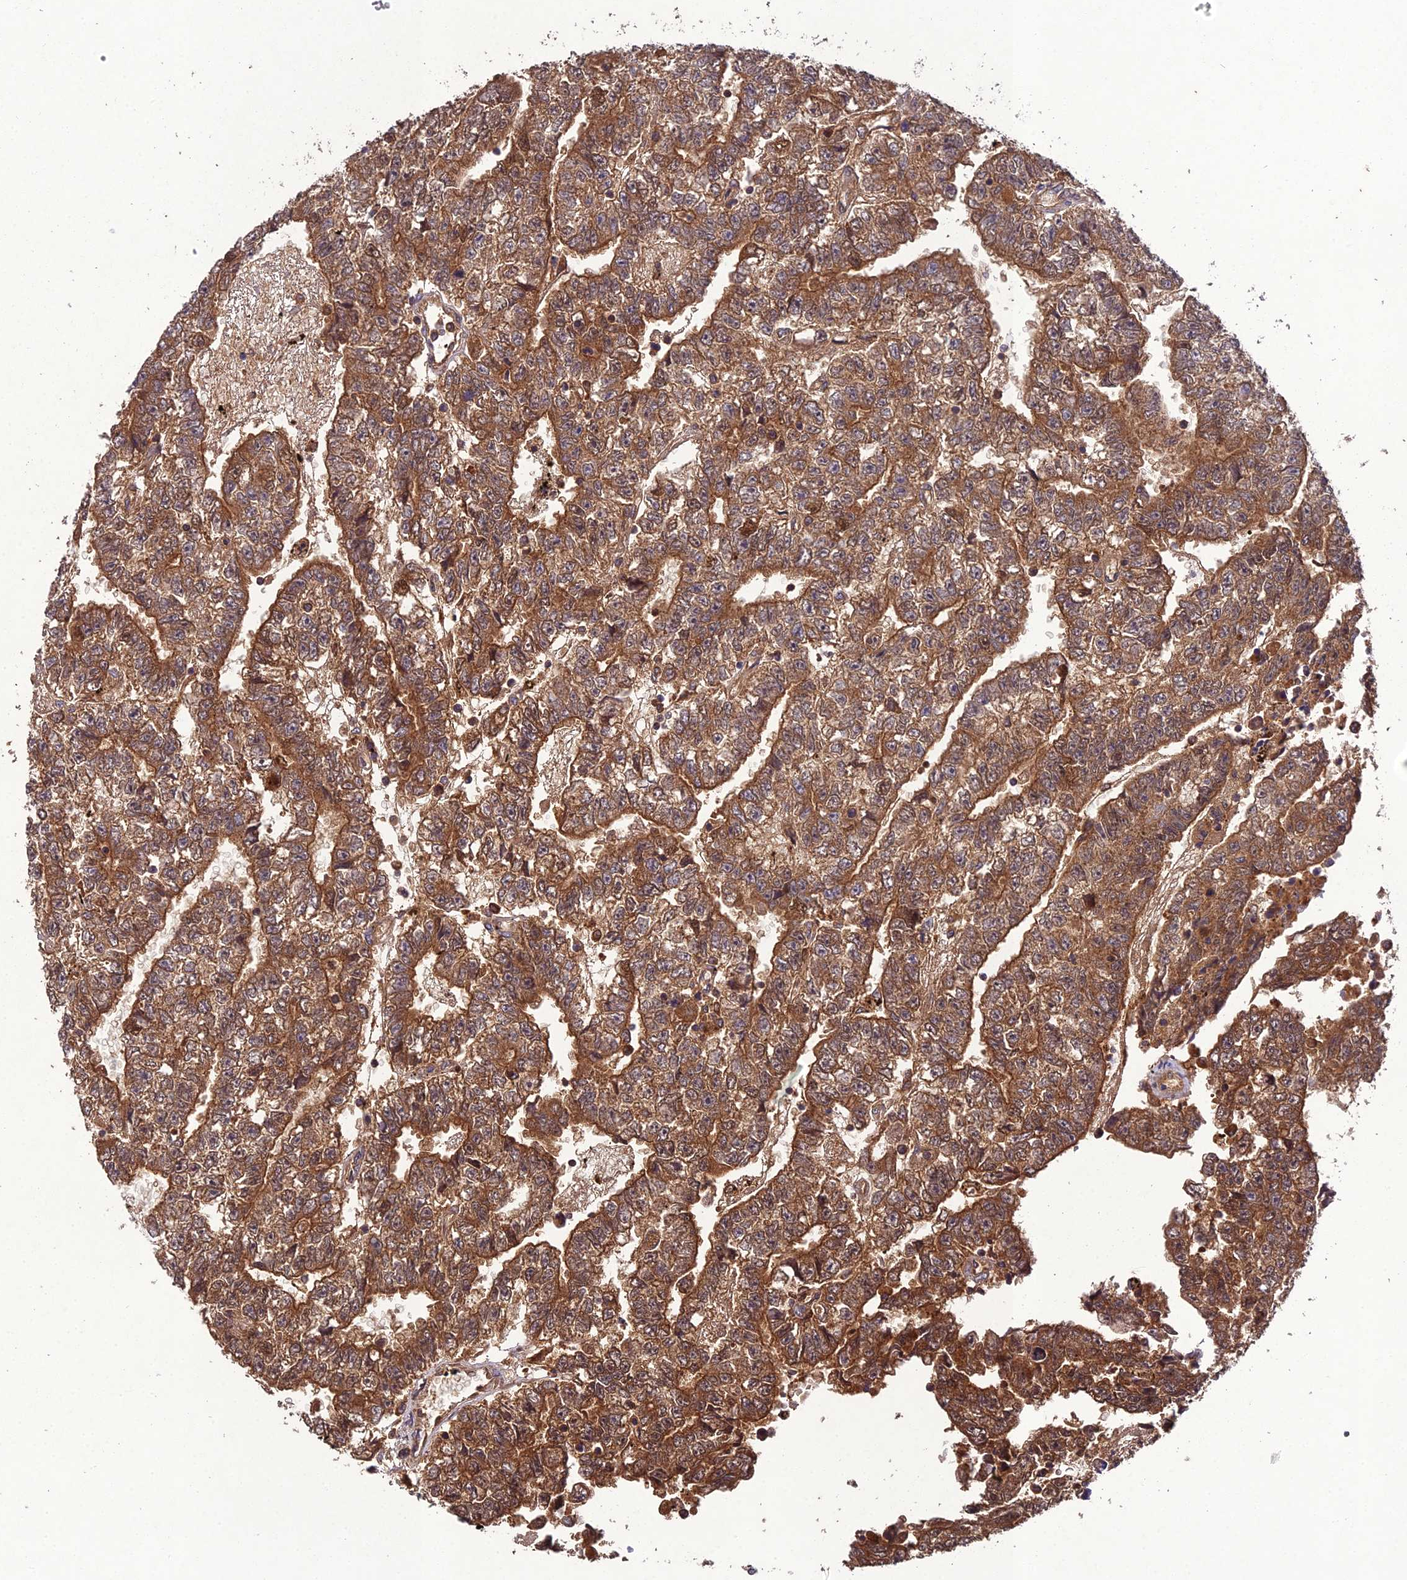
{"staining": {"intensity": "moderate", "quantity": ">75%", "location": "cytoplasmic/membranous"}, "tissue": "testis cancer", "cell_type": "Tumor cells", "image_type": "cancer", "snomed": [{"axis": "morphology", "description": "Carcinoma, Embryonal, NOS"}, {"axis": "topography", "description": "Testis"}], "caption": "Immunohistochemistry (IHC) staining of embryonal carcinoma (testis), which displays medium levels of moderate cytoplasmic/membranous expression in approximately >75% of tumor cells indicating moderate cytoplasmic/membranous protein staining. The staining was performed using DAB (3,3'-diaminobenzidine) (brown) for protein detection and nuclei were counterstained in hematoxylin (blue).", "gene": "TMEM258", "patient": {"sex": "male", "age": 25}}